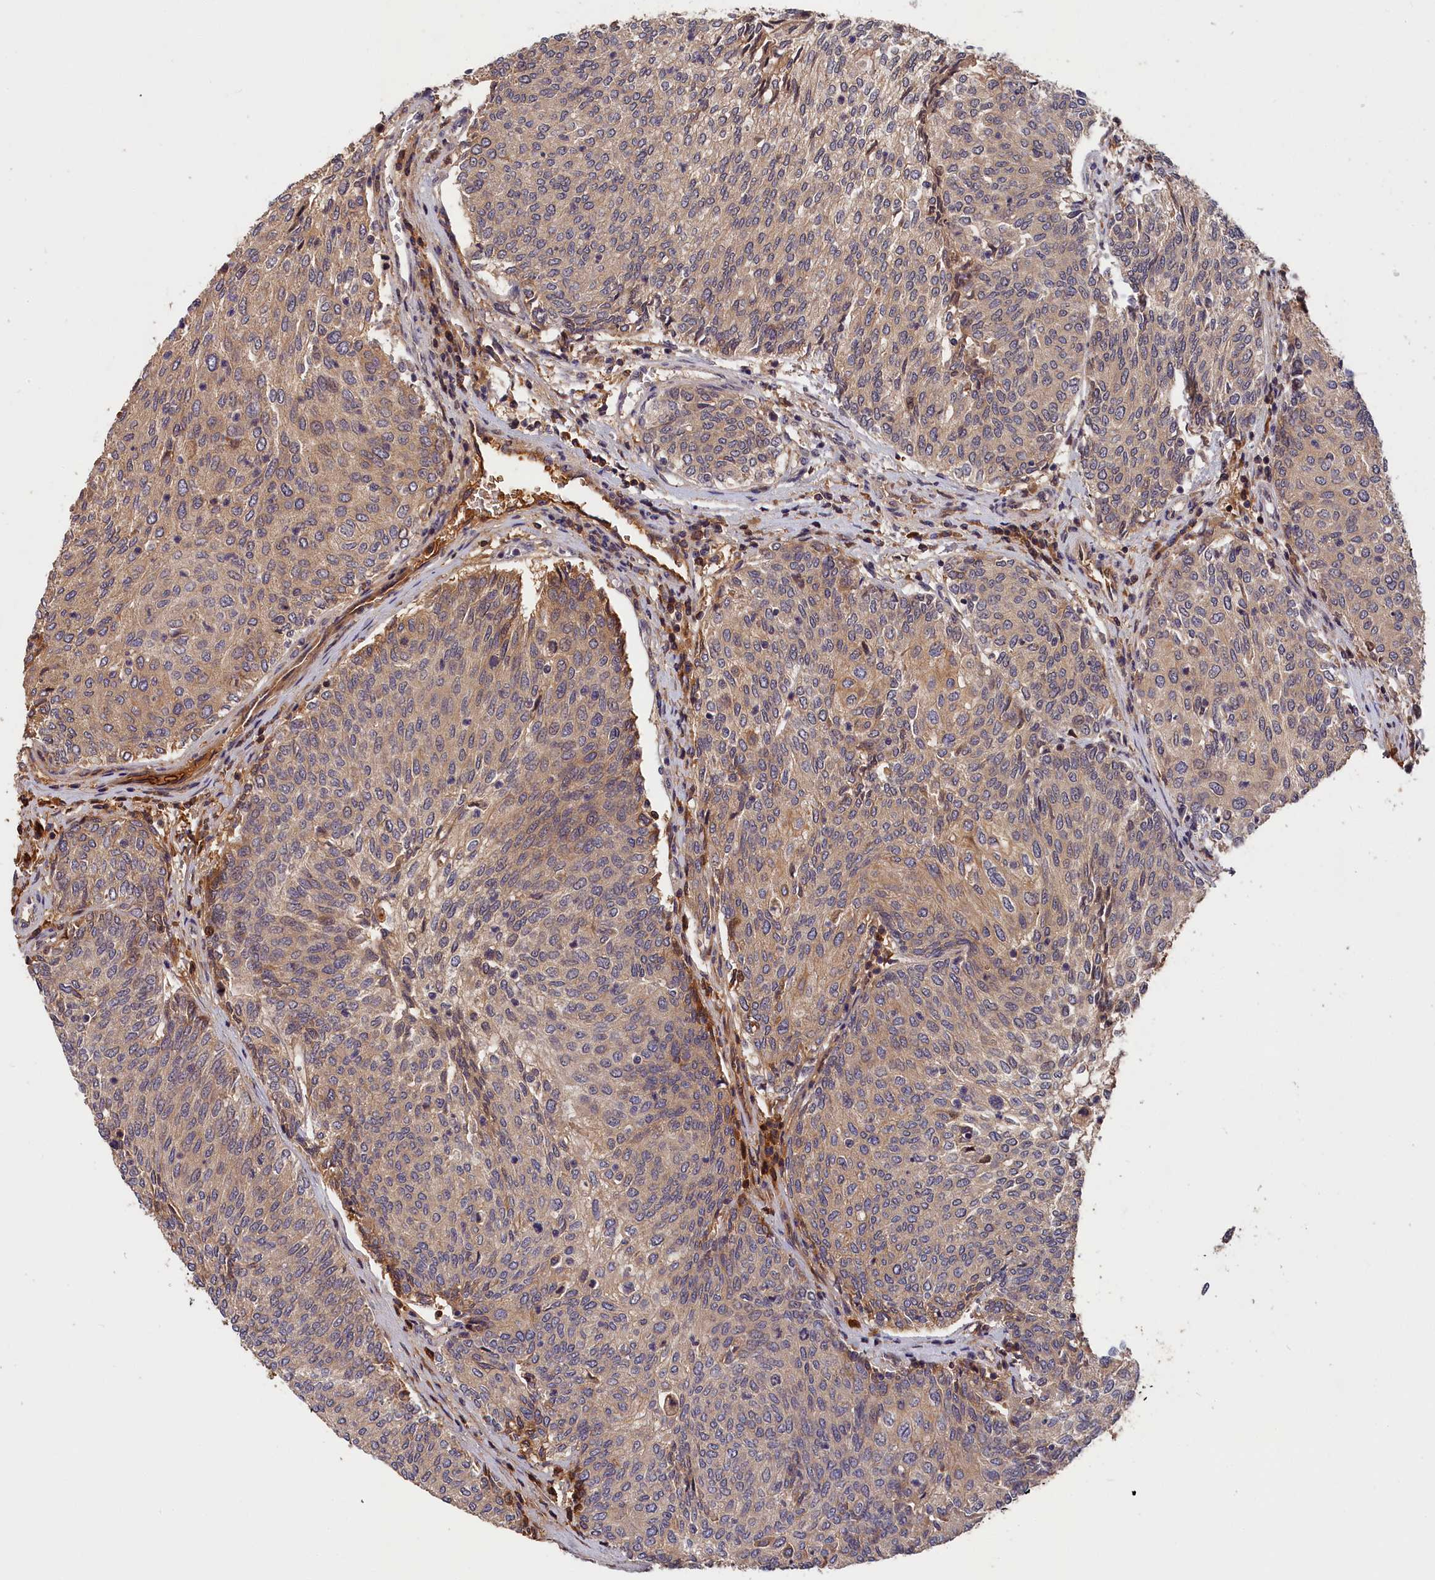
{"staining": {"intensity": "moderate", "quantity": "25%-75%", "location": "cytoplasmic/membranous"}, "tissue": "urothelial cancer", "cell_type": "Tumor cells", "image_type": "cancer", "snomed": [{"axis": "morphology", "description": "Urothelial carcinoma, High grade"}, {"axis": "topography", "description": "Urinary bladder"}], "caption": "This histopathology image exhibits IHC staining of urothelial cancer, with medium moderate cytoplasmic/membranous staining in approximately 25%-75% of tumor cells.", "gene": "ITIH1", "patient": {"sex": "female", "age": 79}}